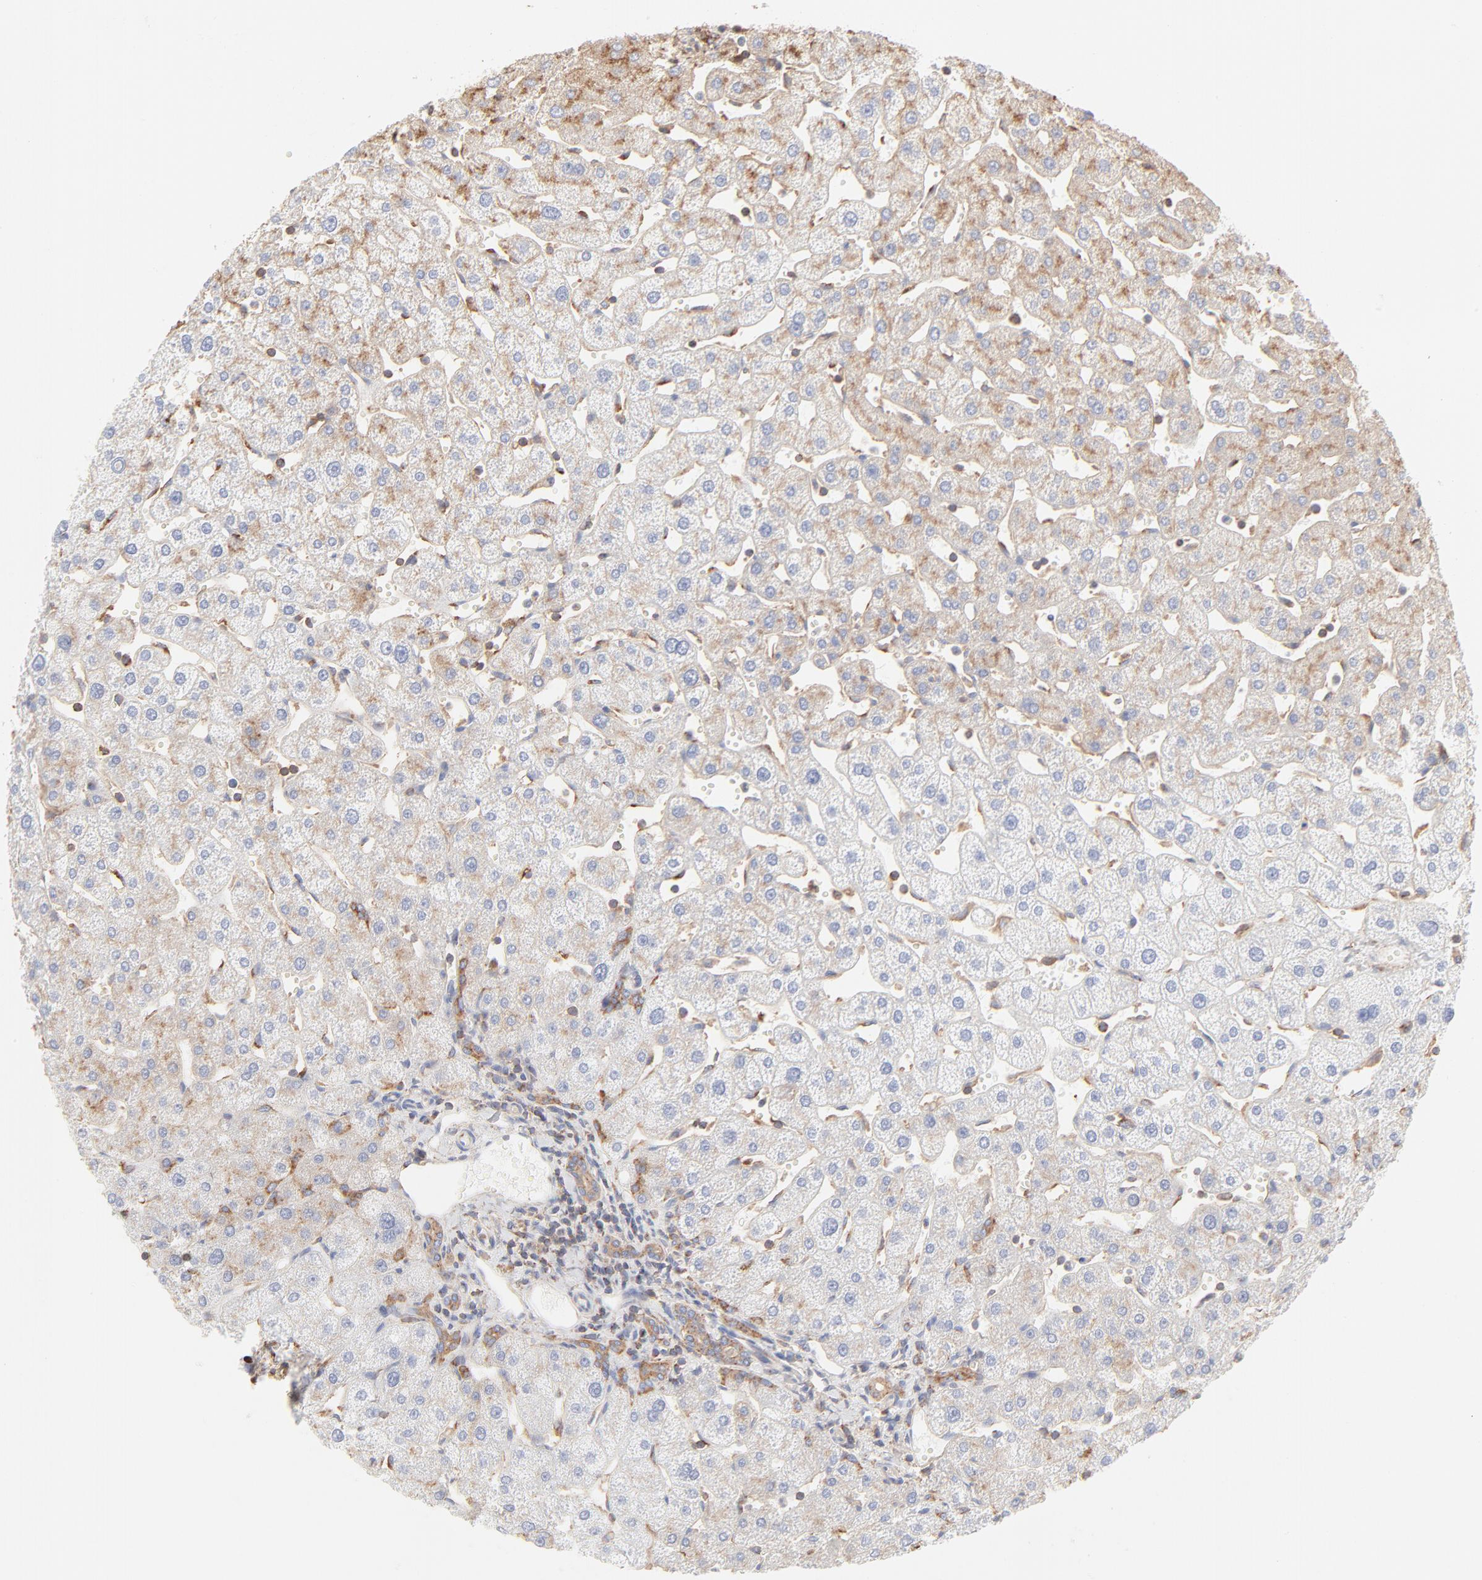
{"staining": {"intensity": "moderate", "quantity": ">75%", "location": "cytoplasmic/membranous"}, "tissue": "liver", "cell_type": "Cholangiocytes", "image_type": "normal", "snomed": [{"axis": "morphology", "description": "Normal tissue, NOS"}, {"axis": "topography", "description": "Liver"}], "caption": "Normal liver shows moderate cytoplasmic/membranous positivity in about >75% of cholangiocytes The protein is stained brown, and the nuclei are stained in blue (DAB (3,3'-diaminobenzidine) IHC with brightfield microscopy, high magnification)..", "gene": "CLTB", "patient": {"sex": "male", "age": 67}}